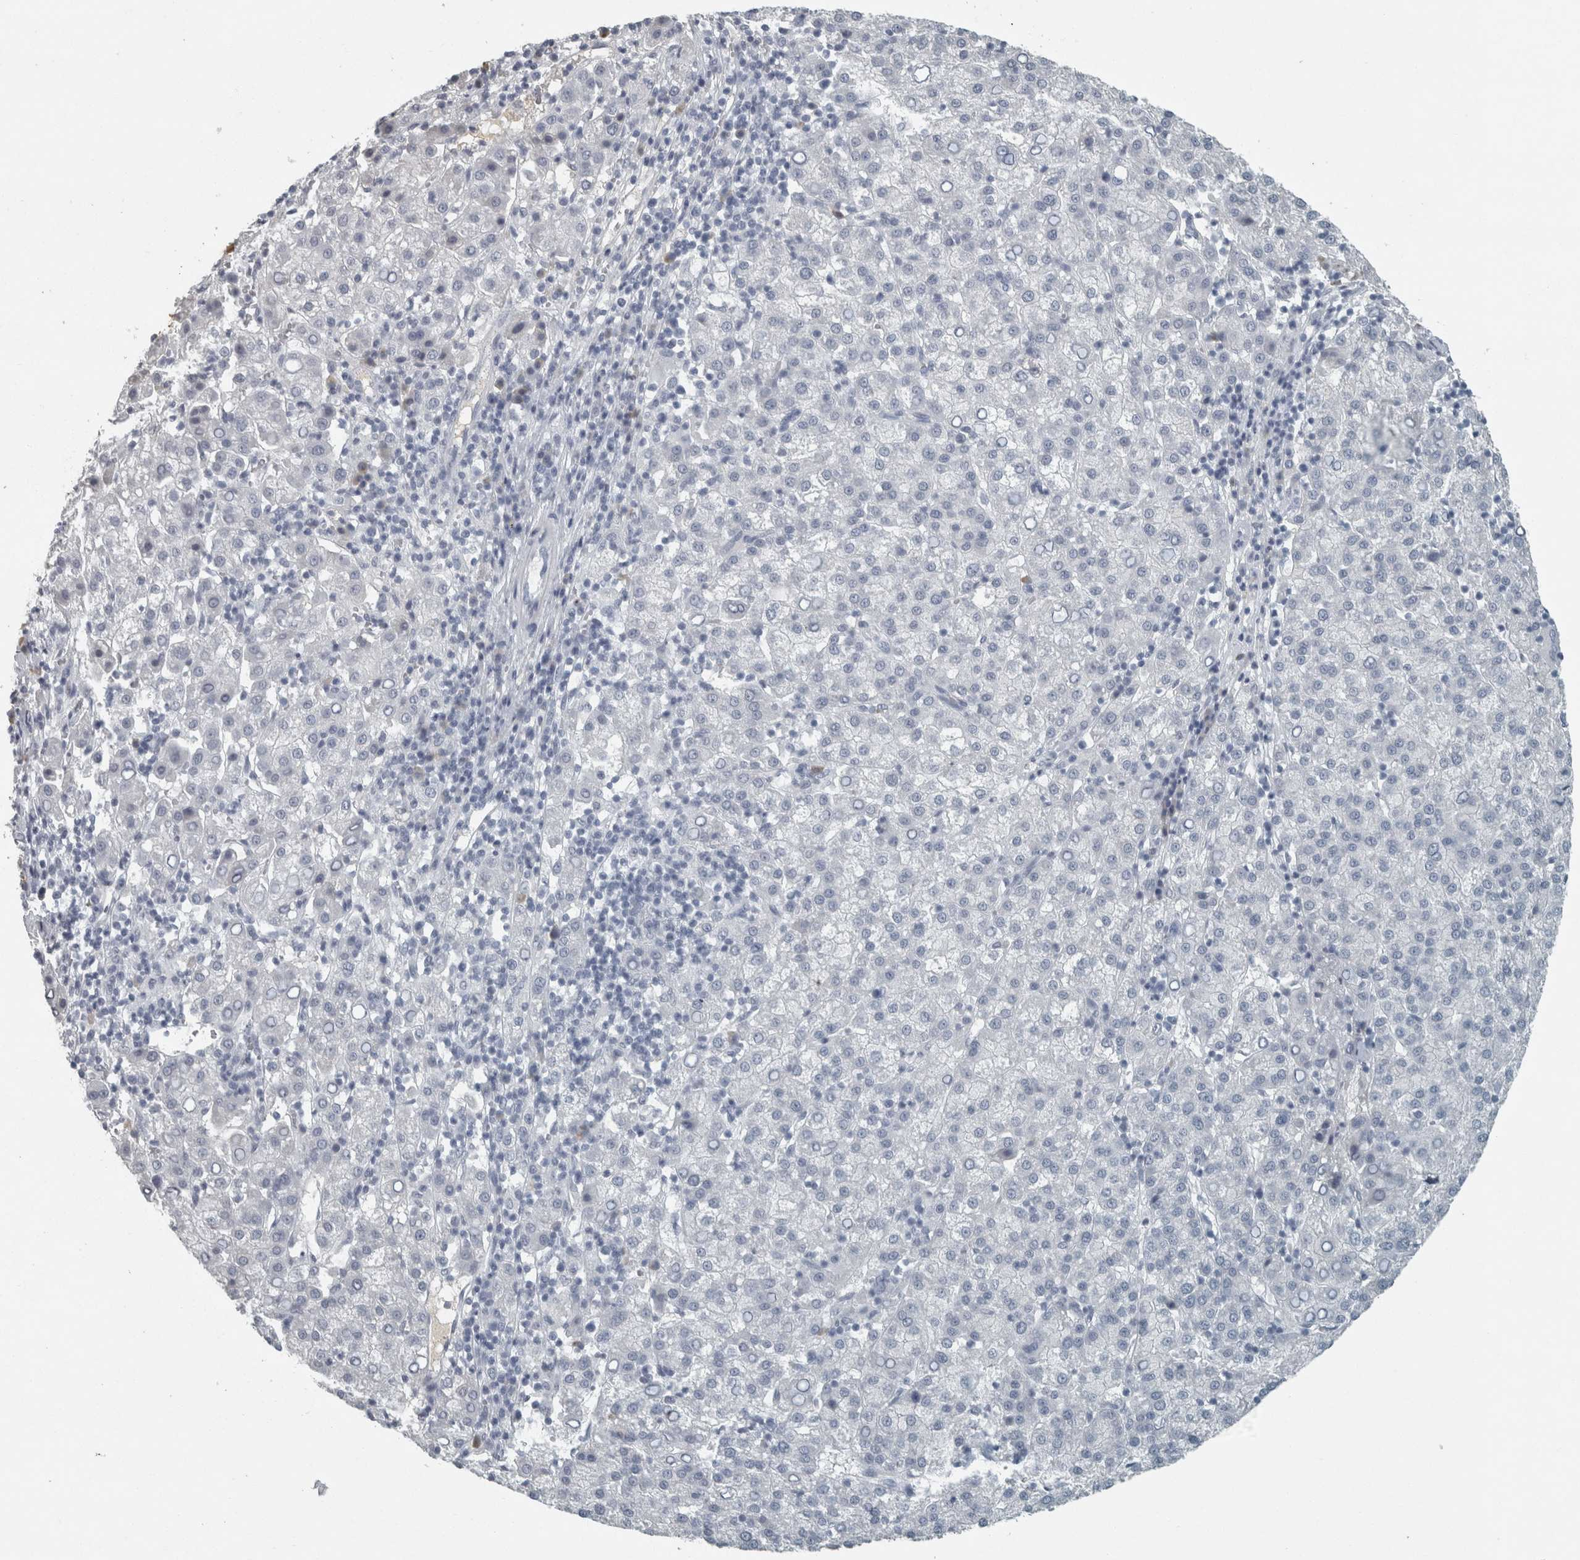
{"staining": {"intensity": "negative", "quantity": "none", "location": "none"}, "tissue": "liver cancer", "cell_type": "Tumor cells", "image_type": "cancer", "snomed": [{"axis": "morphology", "description": "Carcinoma, Hepatocellular, NOS"}, {"axis": "topography", "description": "Liver"}], "caption": "Photomicrograph shows no significant protein staining in tumor cells of liver cancer (hepatocellular carcinoma).", "gene": "CHL1", "patient": {"sex": "female", "age": 58}}